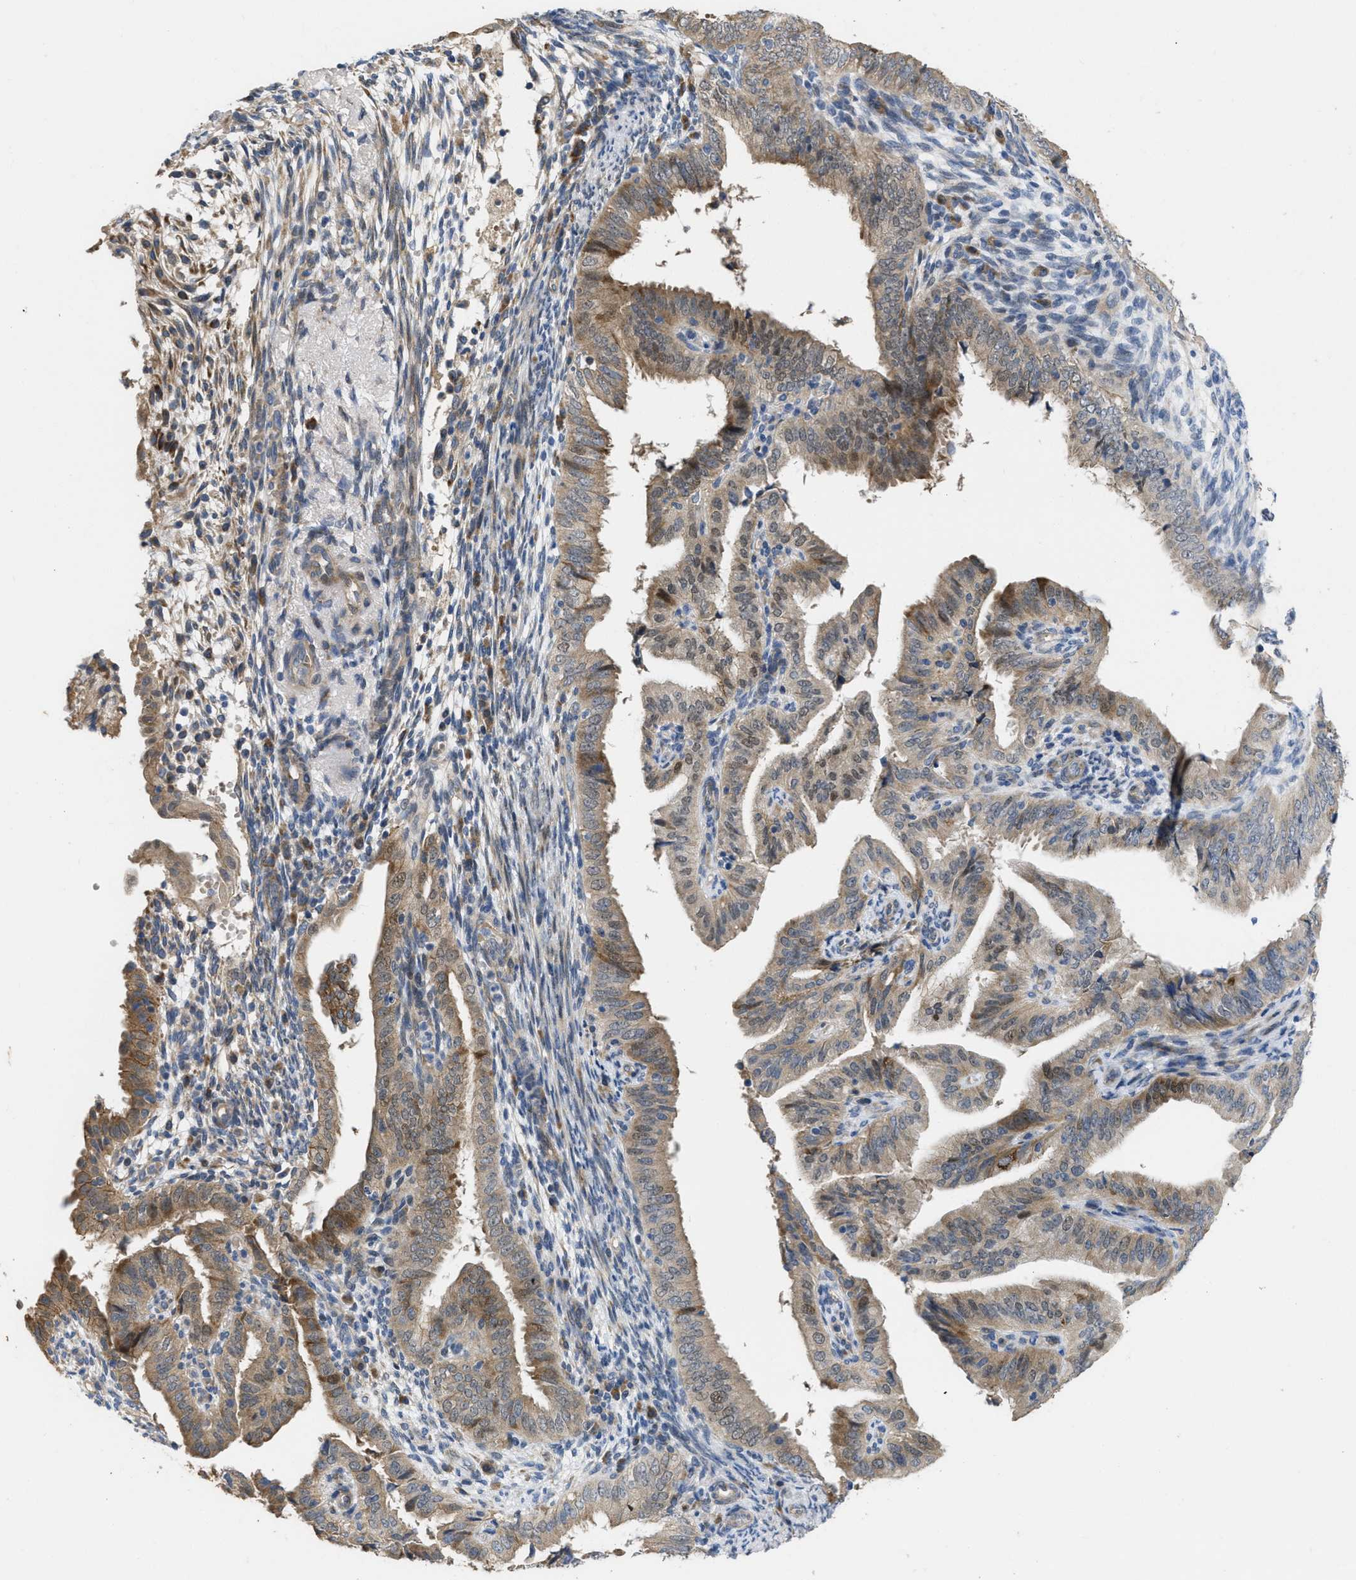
{"staining": {"intensity": "moderate", "quantity": ">75%", "location": "cytoplasmic/membranous"}, "tissue": "endometrial cancer", "cell_type": "Tumor cells", "image_type": "cancer", "snomed": [{"axis": "morphology", "description": "Adenocarcinoma, NOS"}, {"axis": "topography", "description": "Endometrium"}], "caption": "The histopathology image displays staining of endometrial adenocarcinoma, revealing moderate cytoplasmic/membranous protein positivity (brown color) within tumor cells.", "gene": "CDPF1", "patient": {"sex": "female", "age": 58}}